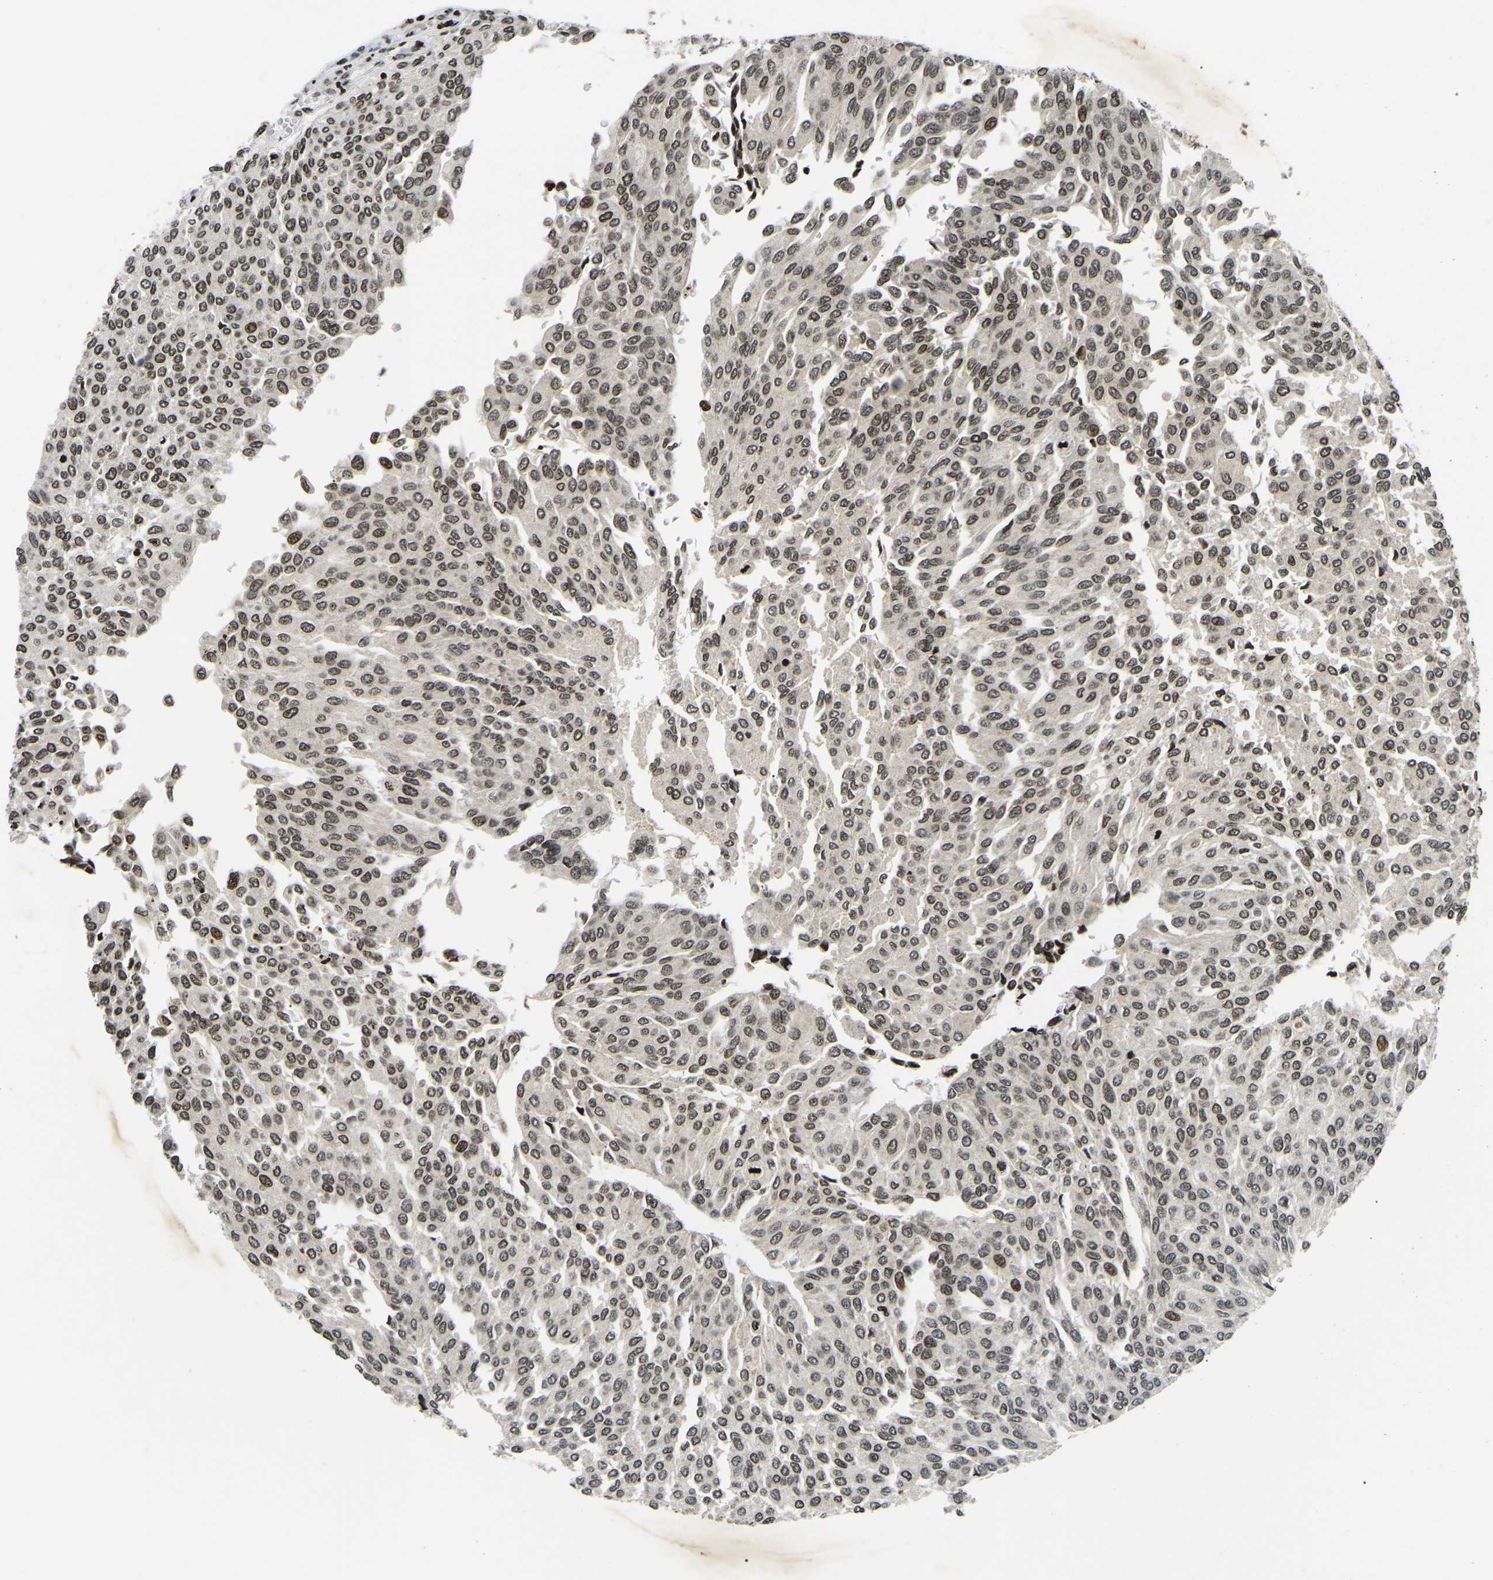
{"staining": {"intensity": "weak", "quantity": ">75%", "location": "nuclear"}, "tissue": "urothelial cancer", "cell_type": "Tumor cells", "image_type": "cancer", "snomed": [{"axis": "morphology", "description": "Urothelial carcinoma, Low grade"}, {"axis": "topography", "description": "Urinary bladder"}], "caption": "About >75% of tumor cells in urothelial carcinoma (low-grade) show weak nuclear protein staining as visualized by brown immunohistochemical staining.", "gene": "LRRC61", "patient": {"sex": "female", "age": 79}}